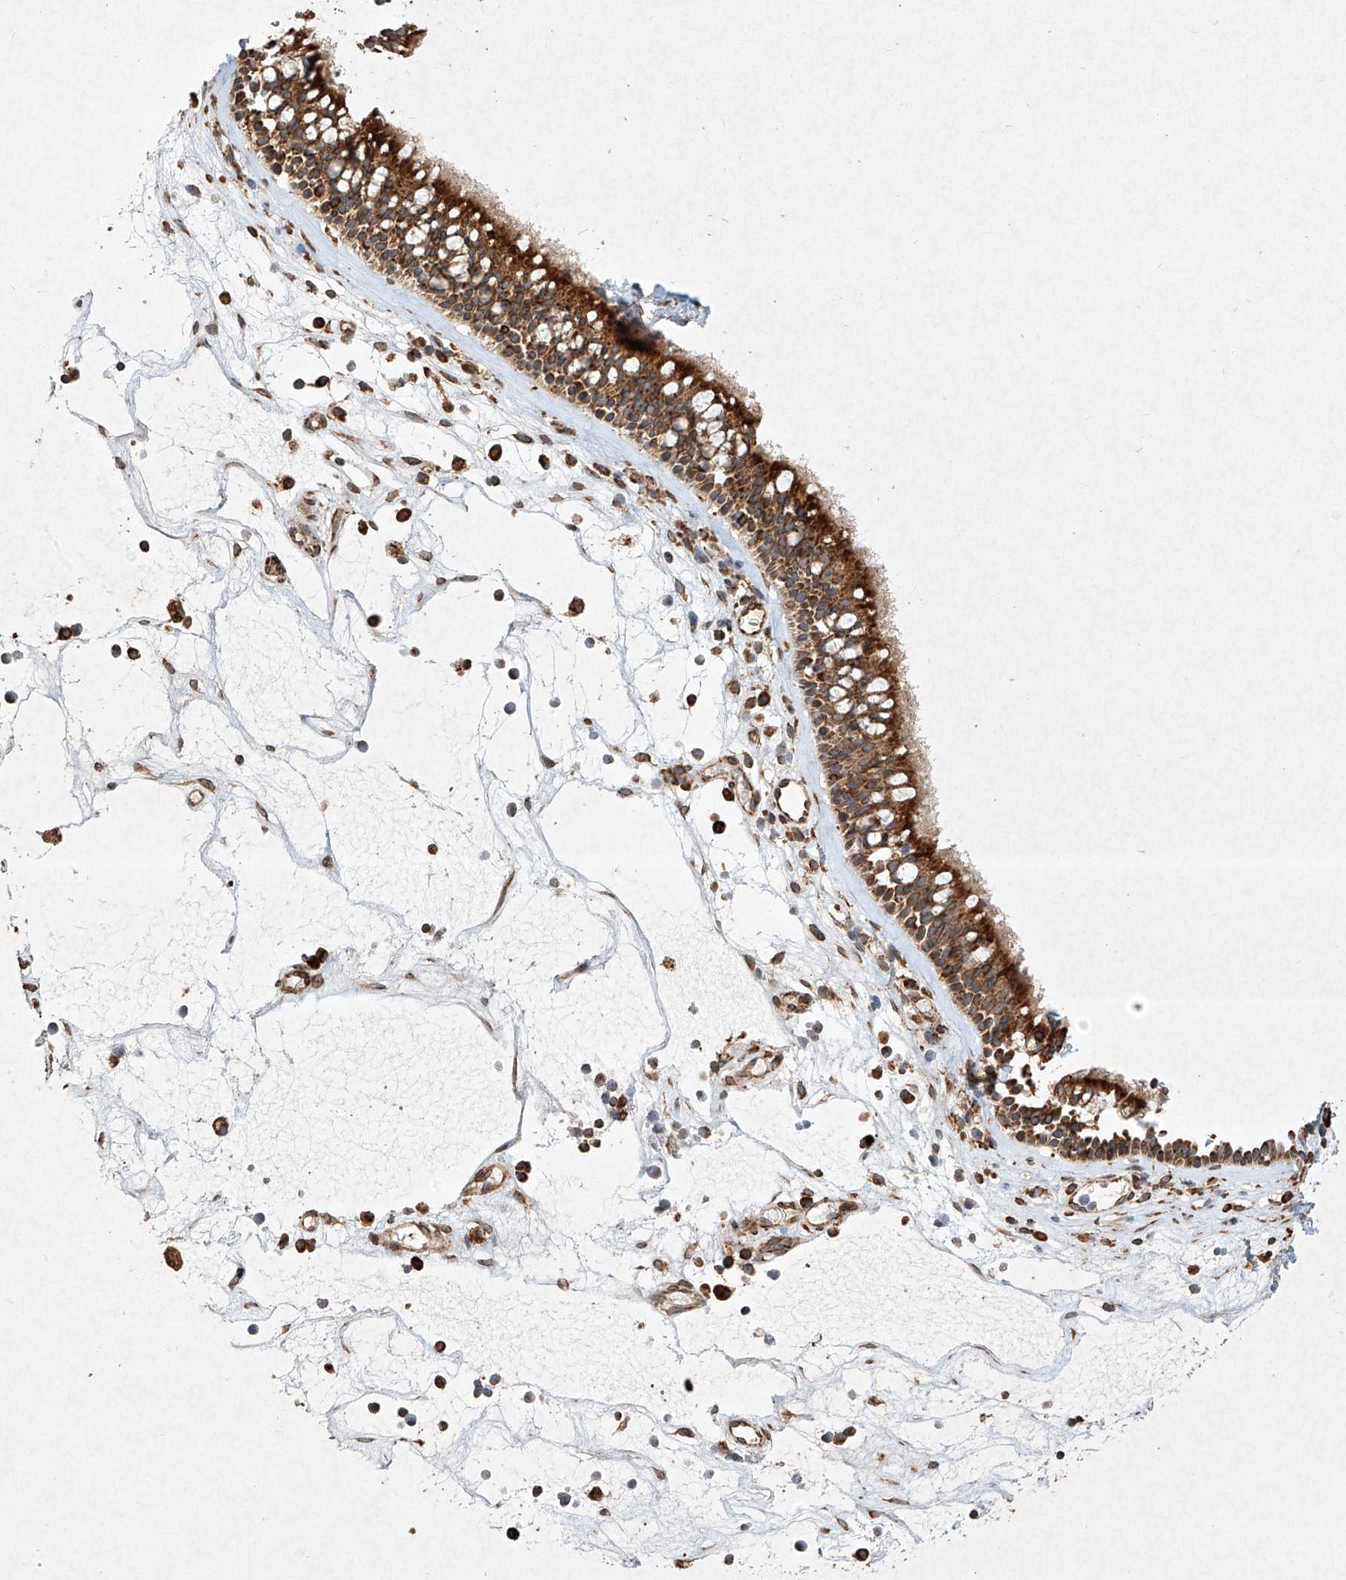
{"staining": {"intensity": "strong", "quantity": ">75%", "location": "cytoplasmic/membranous"}, "tissue": "nasopharynx", "cell_type": "Respiratory epithelial cells", "image_type": "normal", "snomed": [{"axis": "morphology", "description": "Normal tissue, NOS"}, {"axis": "morphology", "description": "Inflammation, NOS"}, {"axis": "morphology", "description": "Malignant melanoma, Metastatic site"}, {"axis": "topography", "description": "Nasopharynx"}], "caption": "IHC (DAB (3,3'-diaminobenzidine)) staining of benign human nasopharynx displays strong cytoplasmic/membranous protein expression in approximately >75% of respiratory epithelial cells. (DAB (3,3'-diaminobenzidine) = brown stain, brightfield microscopy at high magnification).", "gene": "SEMA3B", "patient": {"sex": "male", "age": 70}}